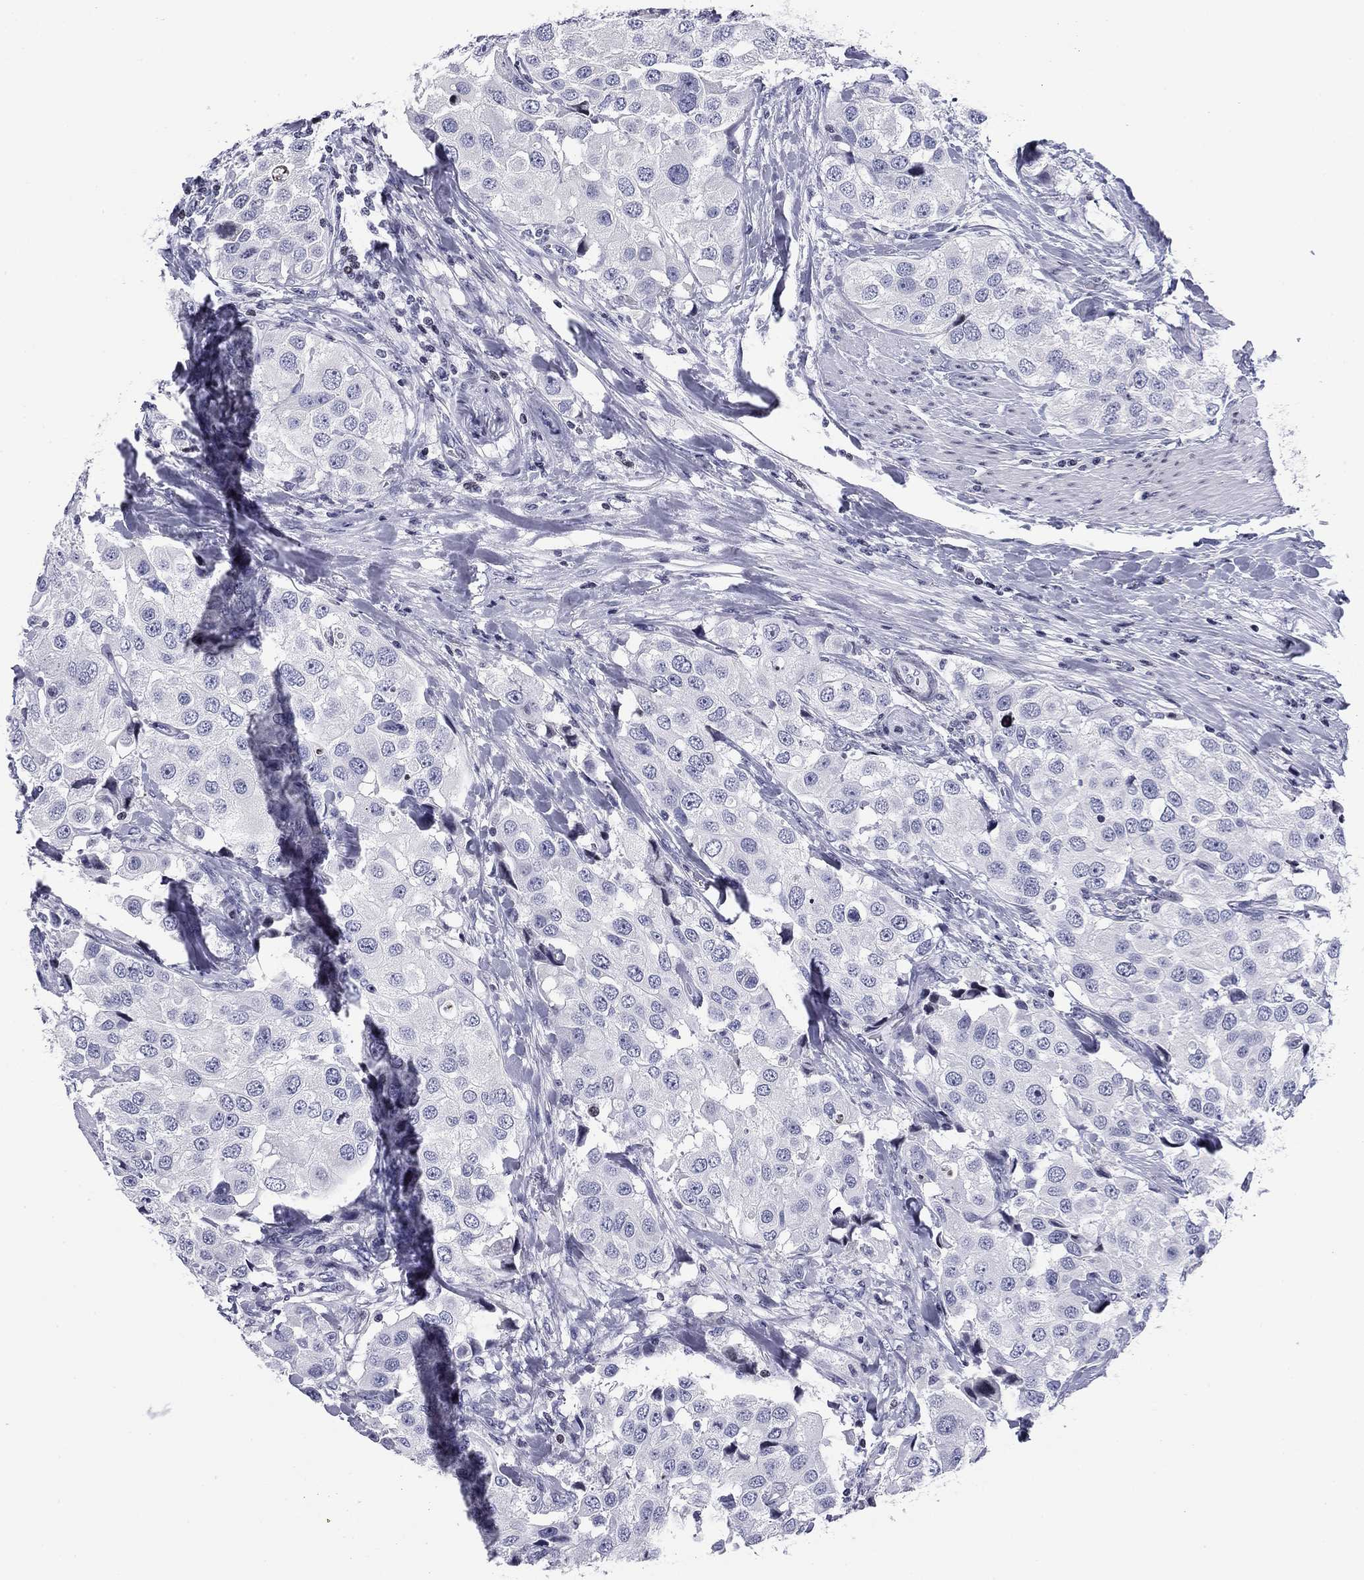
{"staining": {"intensity": "negative", "quantity": "none", "location": "none"}, "tissue": "urothelial cancer", "cell_type": "Tumor cells", "image_type": "cancer", "snomed": [{"axis": "morphology", "description": "Urothelial carcinoma, High grade"}, {"axis": "topography", "description": "Urinary bladder"}], "caption": "Tumor cells are negative for brown protein staining in high-grade urothelial carcinoma.", "gene": "CCDC144A", "patient": {"sex": "female", "age": 64}}